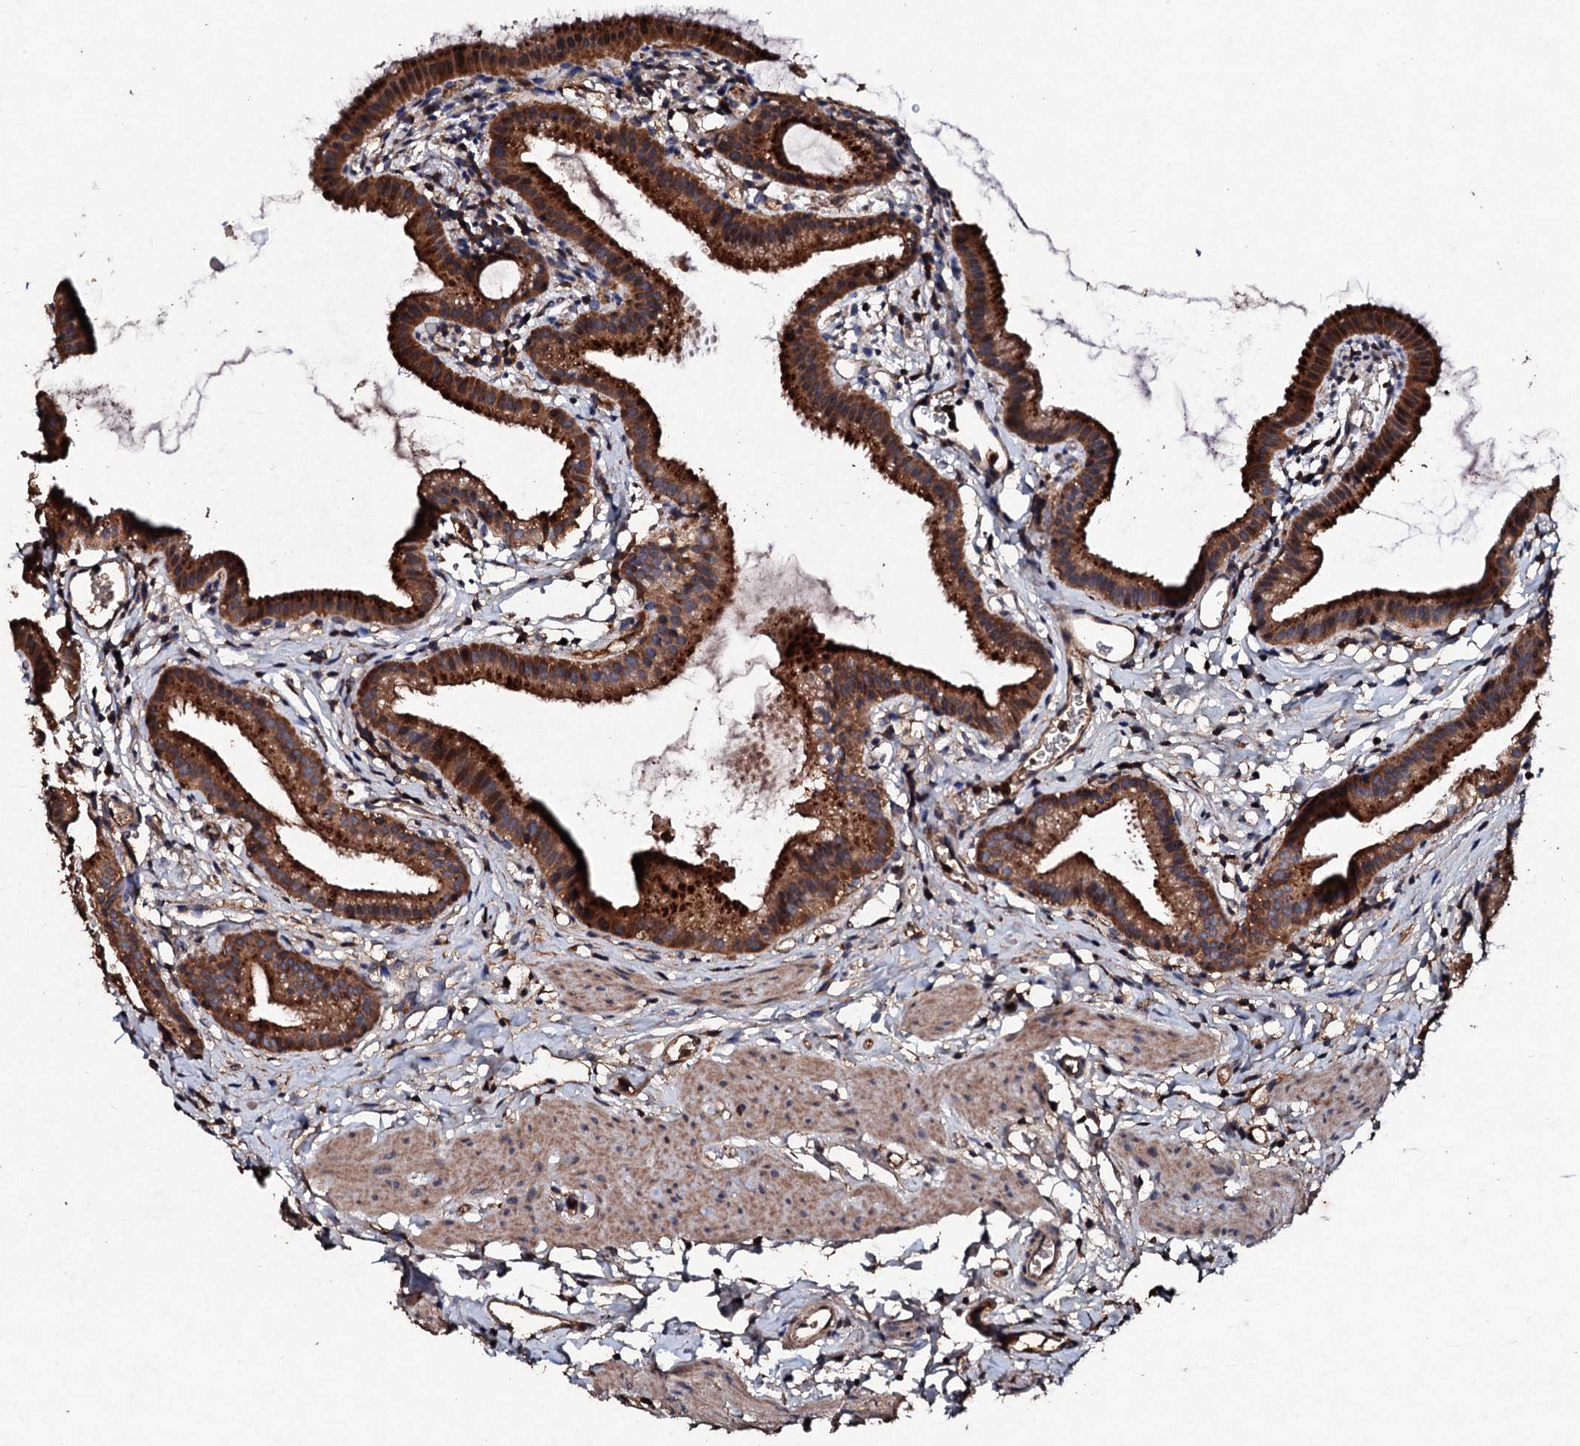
{"staining": {"intensity": "strong", "quantity": ">75%", "location": "cytoplasmic/membranous"}, "tissue": "gallbladder", "cell_type": "Glandular cells", "image_type": "normal", "snomed": [{"axis": "morphology", "description": "Normal tissue, NOS"}, {"axis": "topography", "description": "Gallbladder"}], "caption": "A high-resolution histopathology image shows immunohistochemistry staining of unremarkable gallbladder, which demonstrates strong cytoplasmic/membranous positivity in about >75% of glandular cells.", "gene": "KERA", "patient": {"sex": "female", "age": 46}}